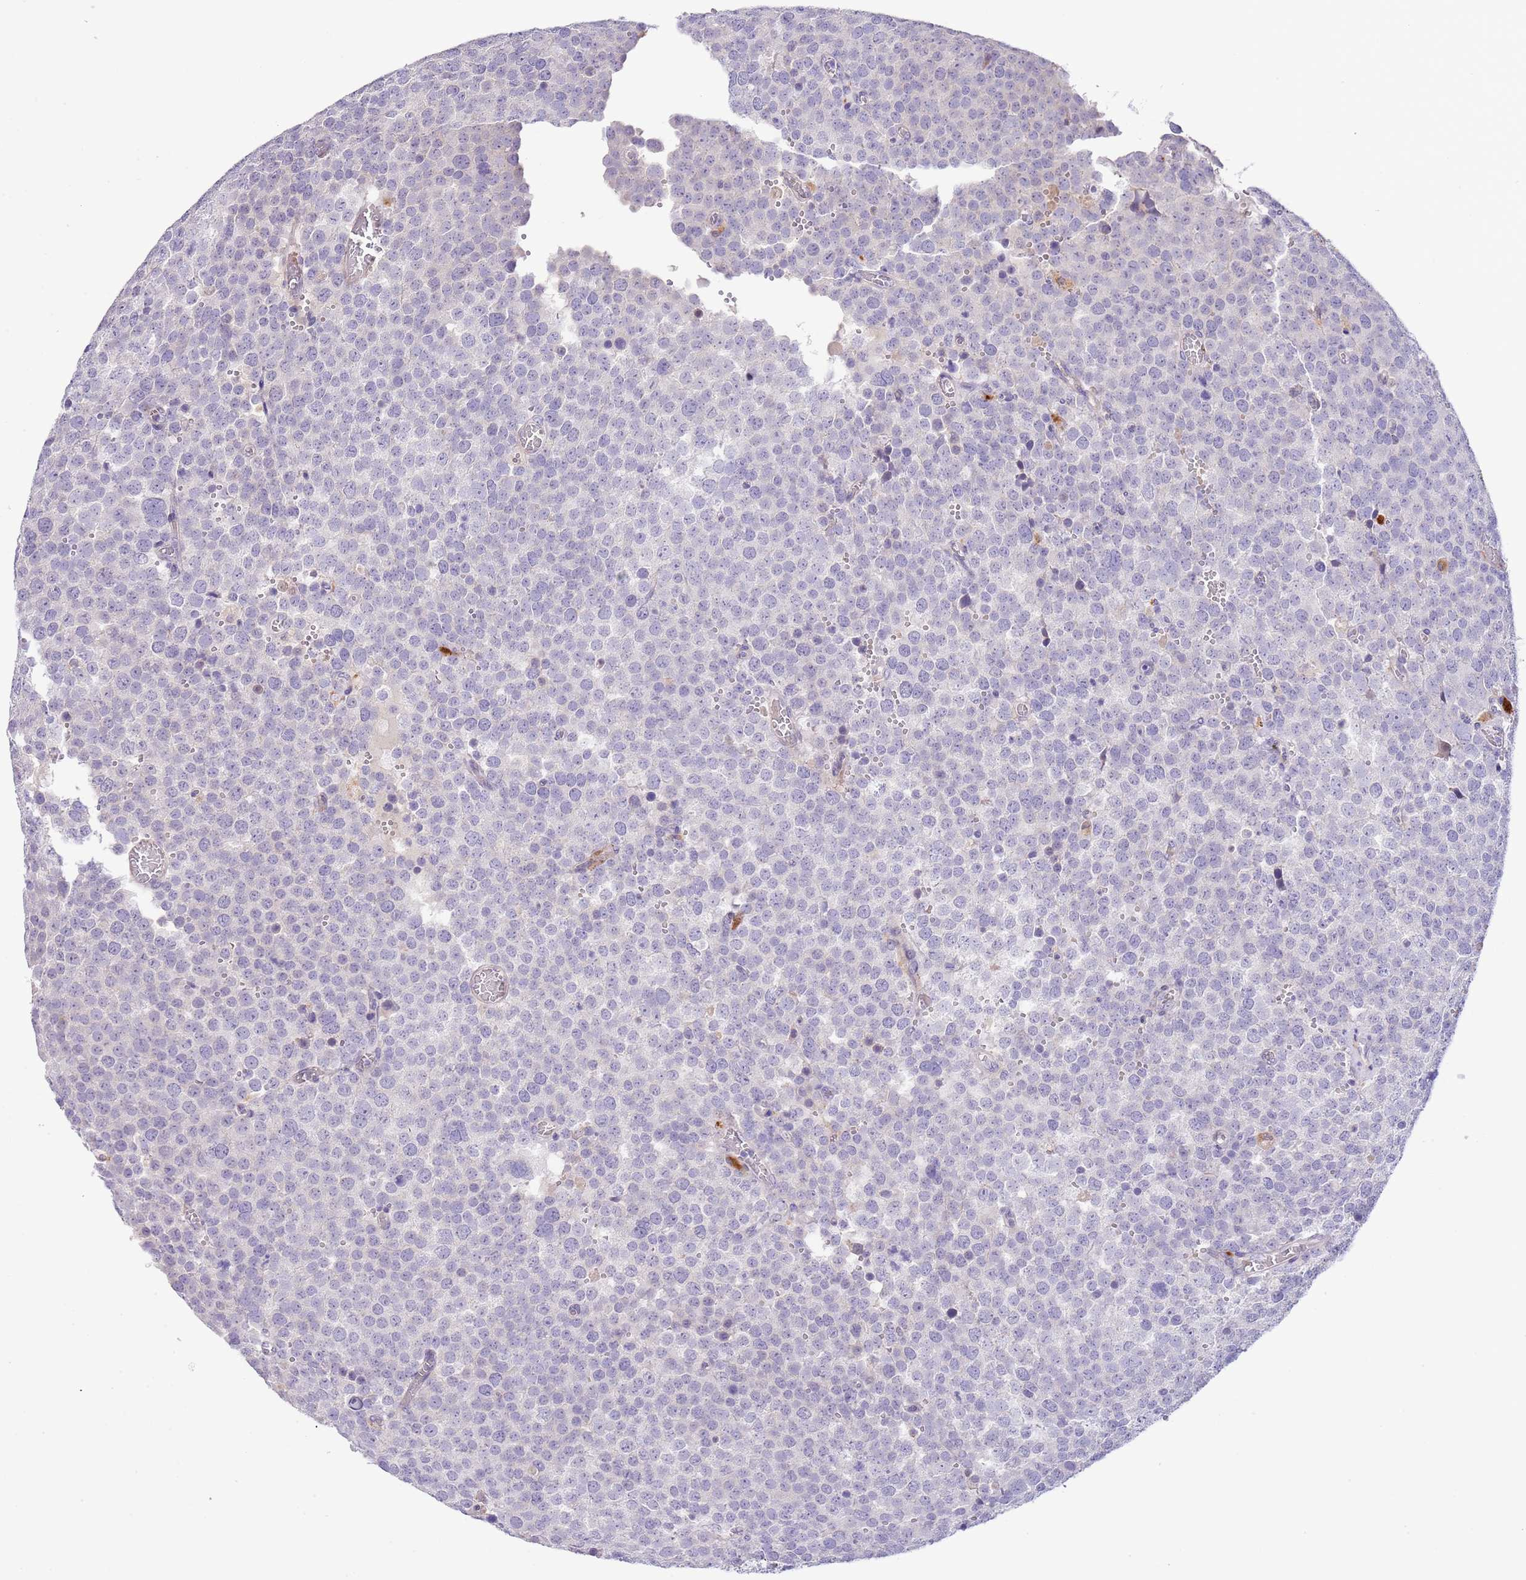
{"staining": {"intensity": "negative", "quantity": "none", "location": "none"}, "tissue": "testis cancer", "cell_type": "Tumor cells", "image_type": "cancer", "snomed": [{"axis": "morphology", "description": "Normal tissue, NOS"}, {"axis": "morphology", "description": "Seminoma, NOS"}, {"axis": "topography", "description": "Testis"}], "caption": "An immunohistochemistry photomicrograph of seminoma (testis) is shown. There is no staining in tumor cells of seminoma (testis).", "gene": "ABHD17A", "patient": {"sex": "male", "age": 71}}